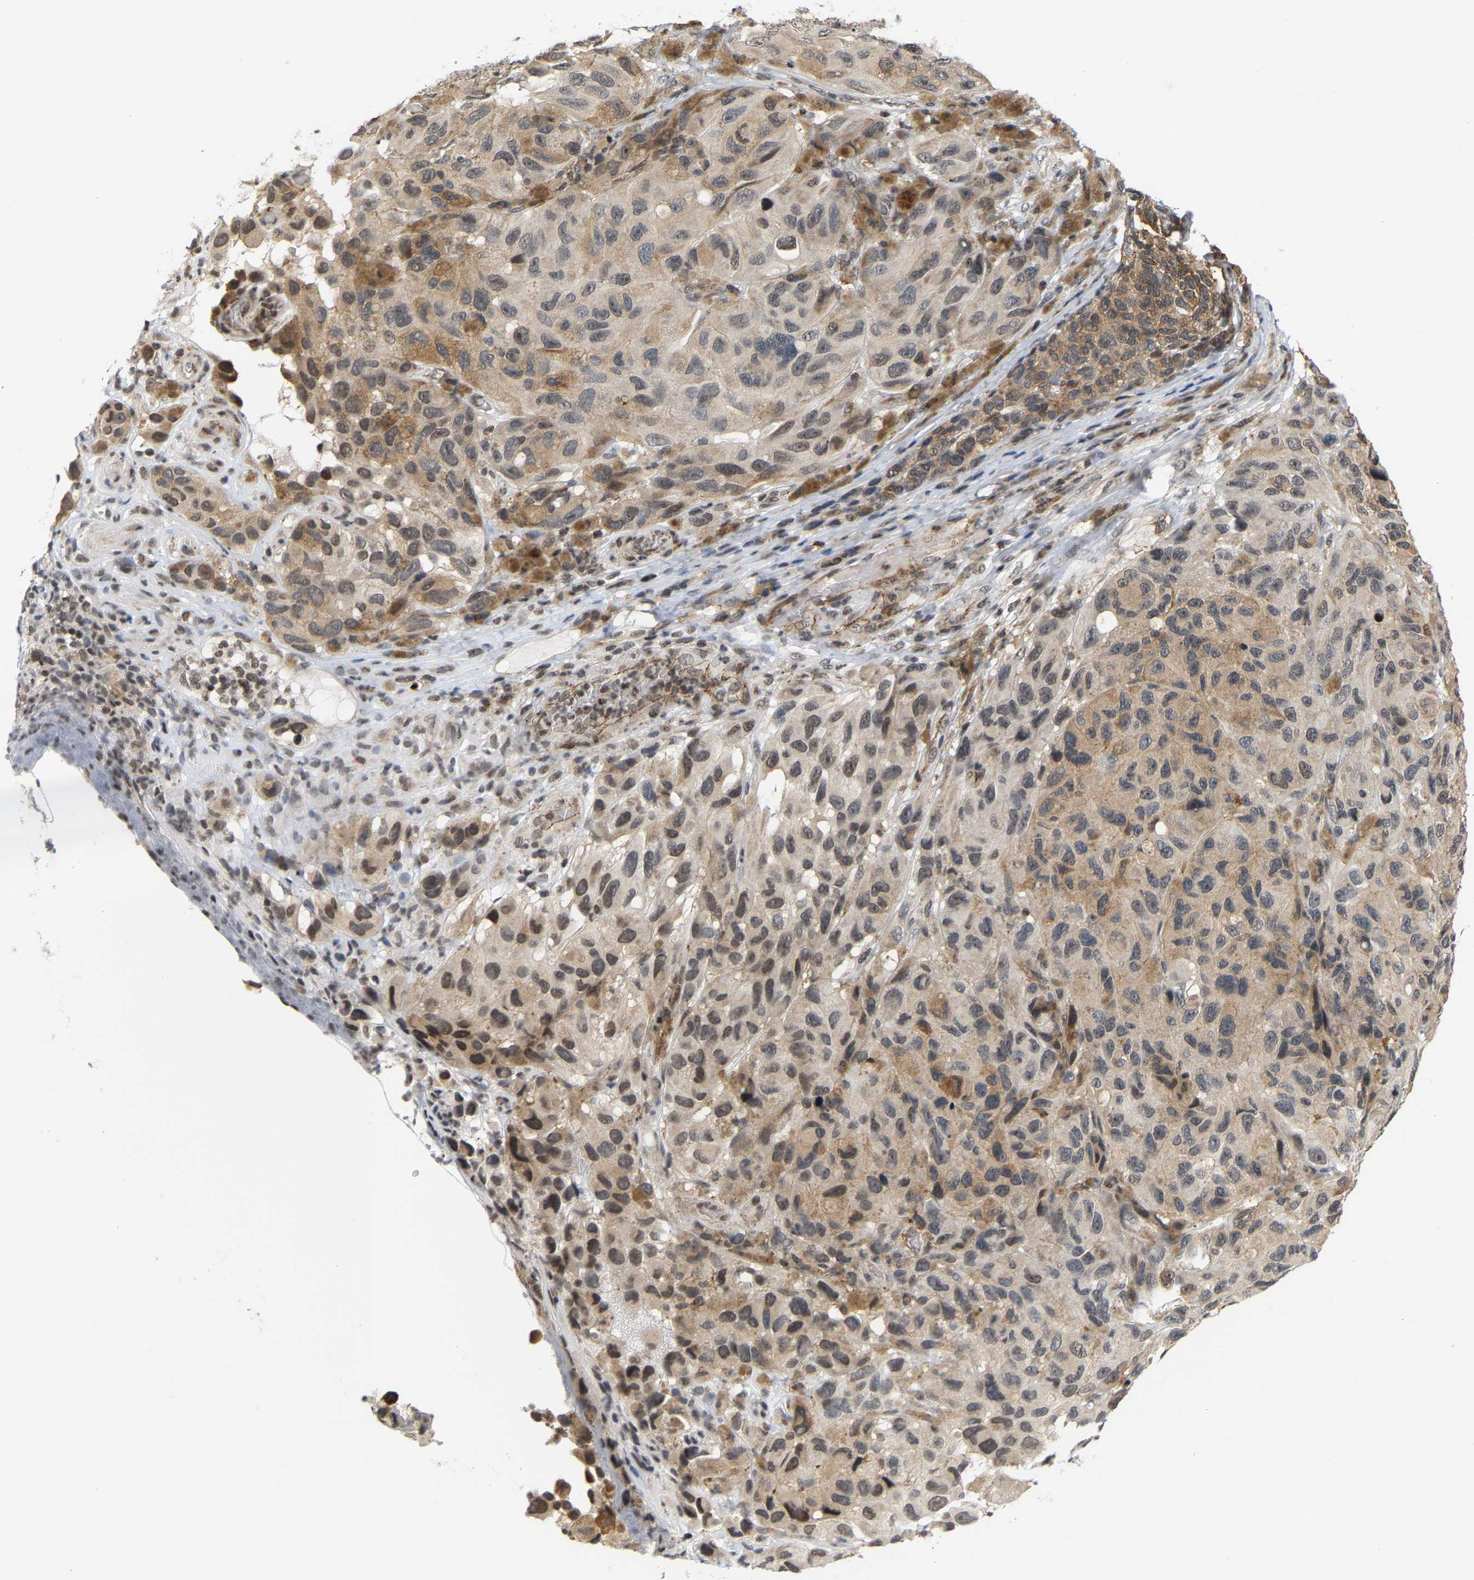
{"staining": {"intensity": "moderate", "quantity": "25%-75%", "location": "cytoplasmic/membranous,nuclear"}, "tissue": "melanoma", "cell_type": "Tumor cells", "image_type": "cancer", "snomed": [{"axis": "morphology", "description": "Malignant melanoma, NOS"}, {"axis": "topography", "description": "Skin"}], "caption": "About 25%-75% of tumor cells in malignant melanoma reveal moderate cytoplasmic/membranous and nuclear protein staining as visualized by brown immunohistochemical staining.", "gene": "ANKRD6", "patient": {"sex": "female", "age": 73}}